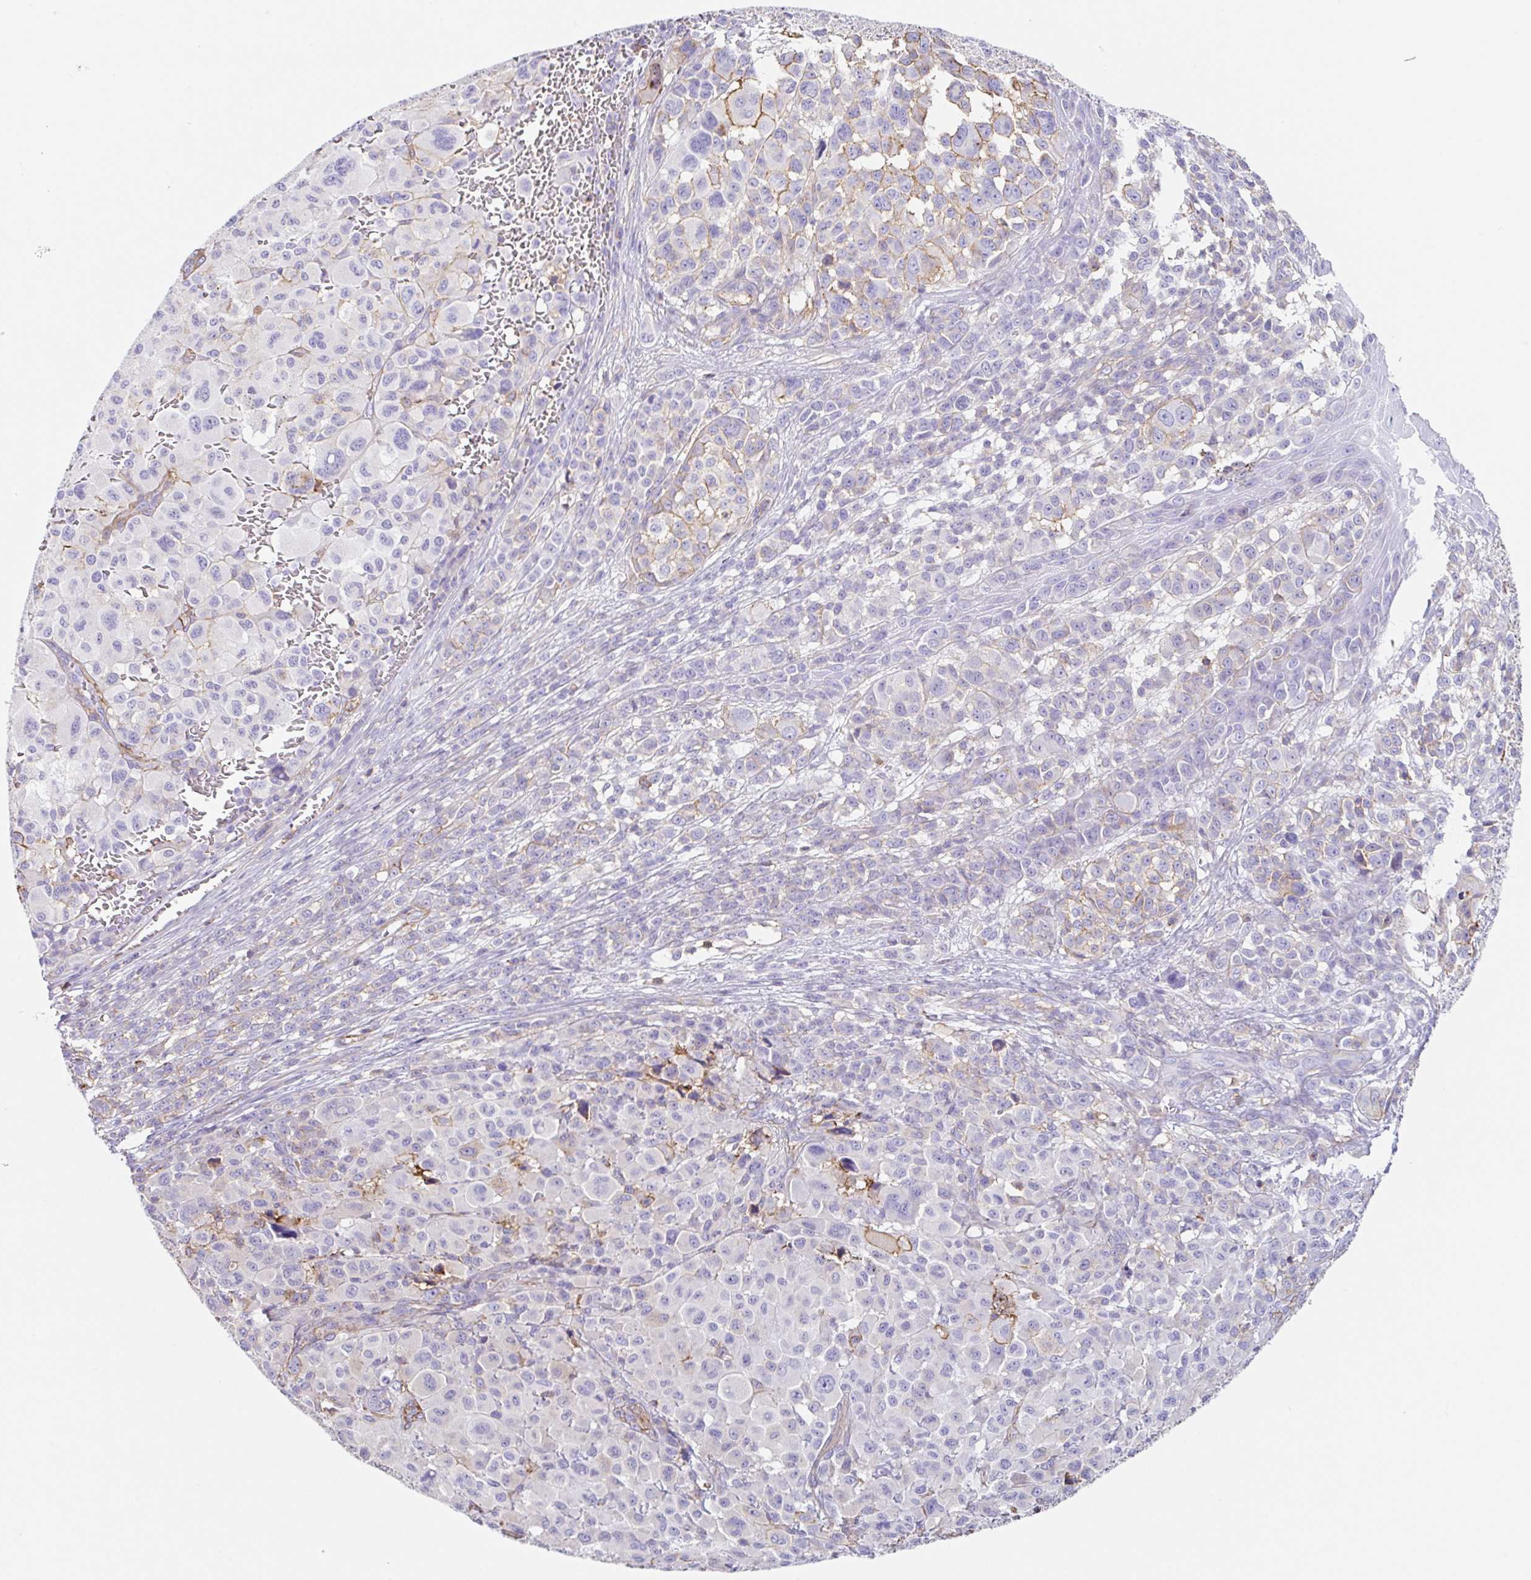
{"staining": {"intensity": "negative", "quantity": "none", "location": "none"}, "tissue": "melanoma", "cell_type": "Tumor cells", "image_type": "cancer", "snomed": [{"axis": "morphology", "description": "Malignant melanoma, NOS"}, {"axis": "topography", "description": "Skin"}], "caption": "This image is of malignant melanoma stained with IHC to label a protein in brown with the nuclei are counter-stained blue. There is no positivity in tumor cells. (Stains: DAB IHC with hematoxylin counter stain, Microscopy: brightfield microscopy at high magnification).", "gene": "MTTP", "patient": {"sex": "female", "age": 74}}